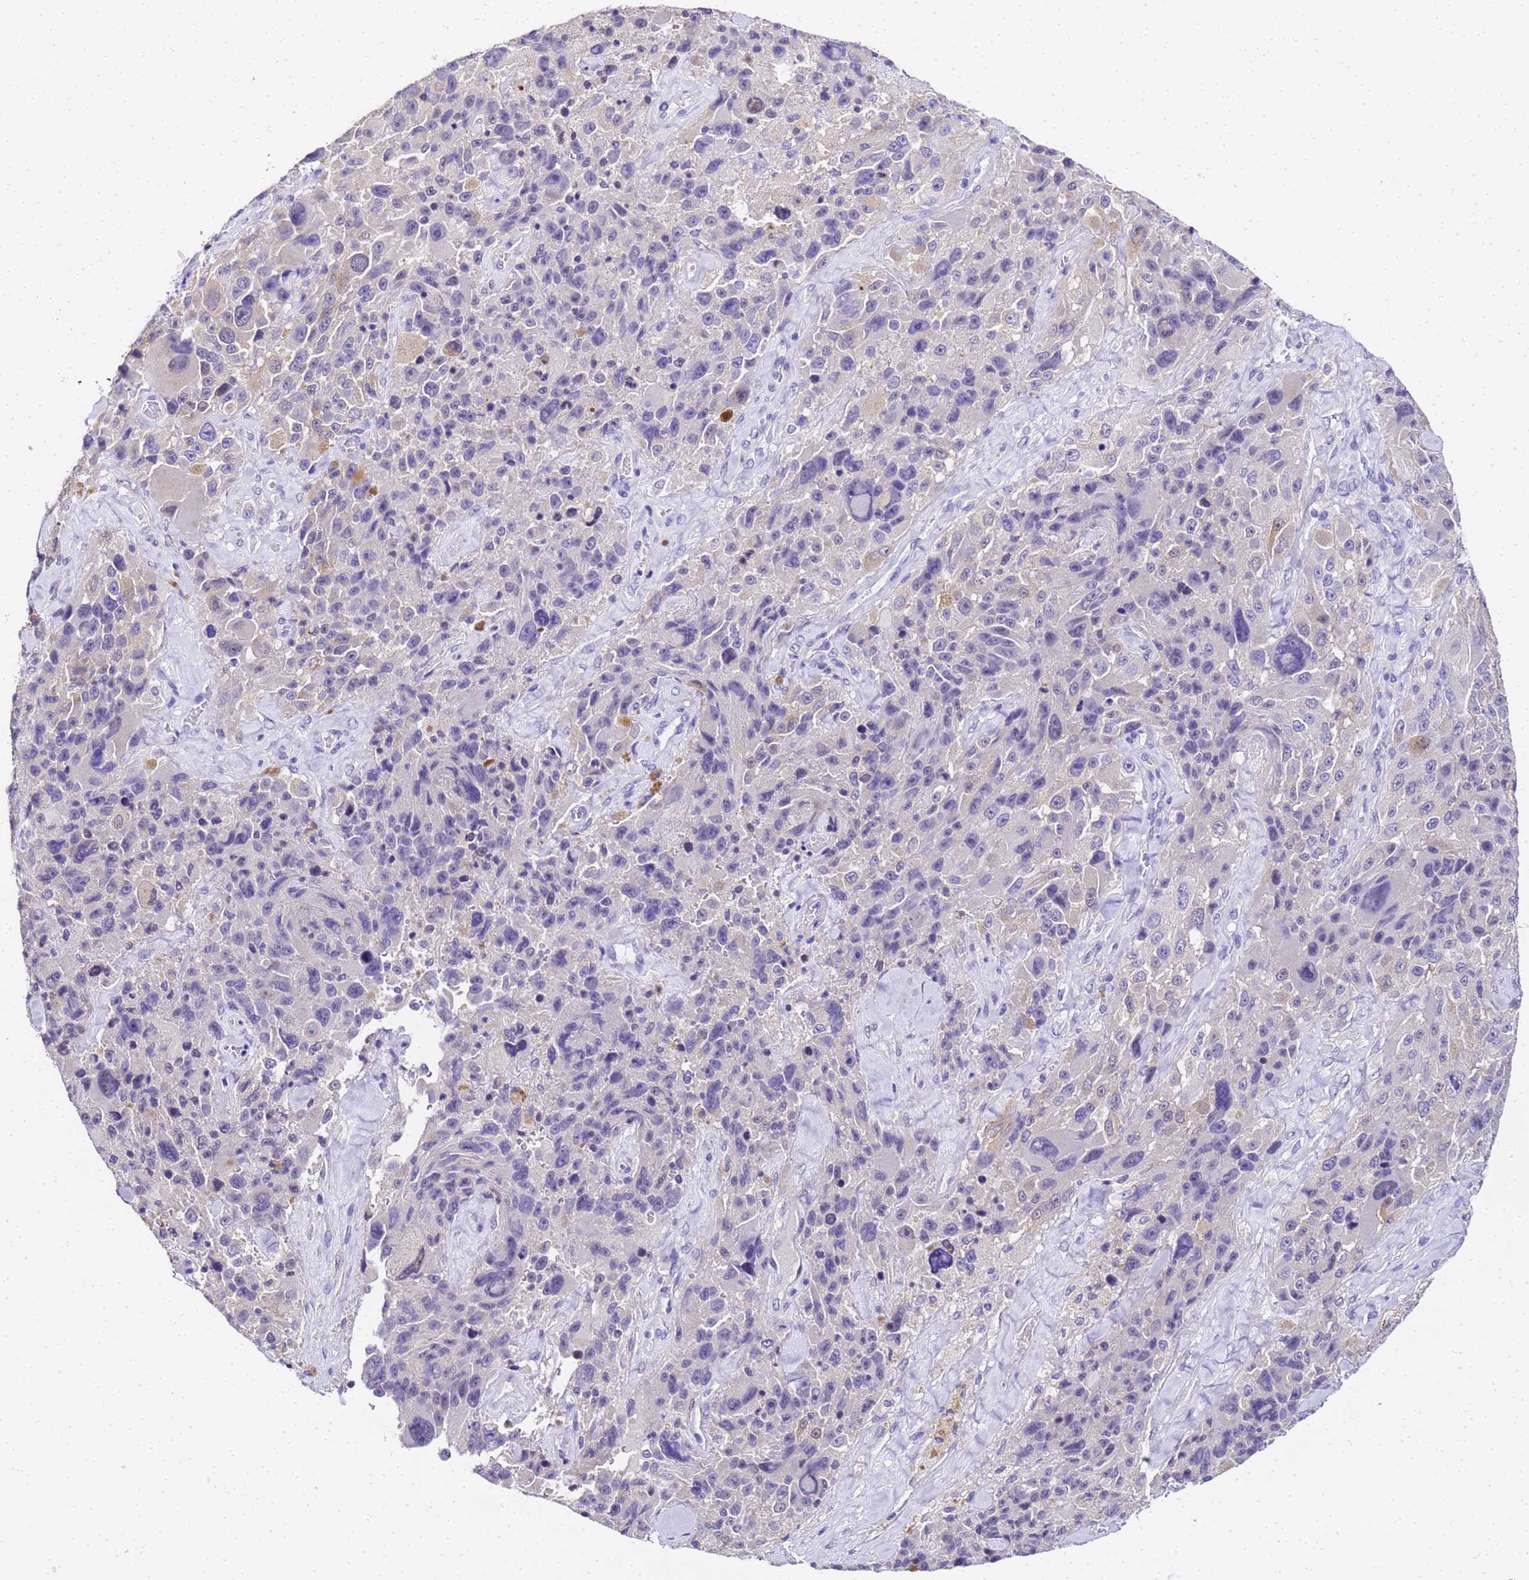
{"staining": {"intensity": "negative", "quantity": "none", "location": "none"}, "tissue": "melanoma", "cell_type": "Tumor cells", "image_type": "cancer", "snomed": [{"axis": "morphology", "description": "Malignant melanoma, Metastatic site"}, {"axis": "topography", "description": "Lymph node"}], "caption": "Tumor cells show no significant staining in malignant melanoma (metastatic site). (DAB (3,3'-diaminobenzidine) IHC with hematoxylin counter stain).", "gene": "HSPB6", "patient": {"sex": "male", "age": 62}}